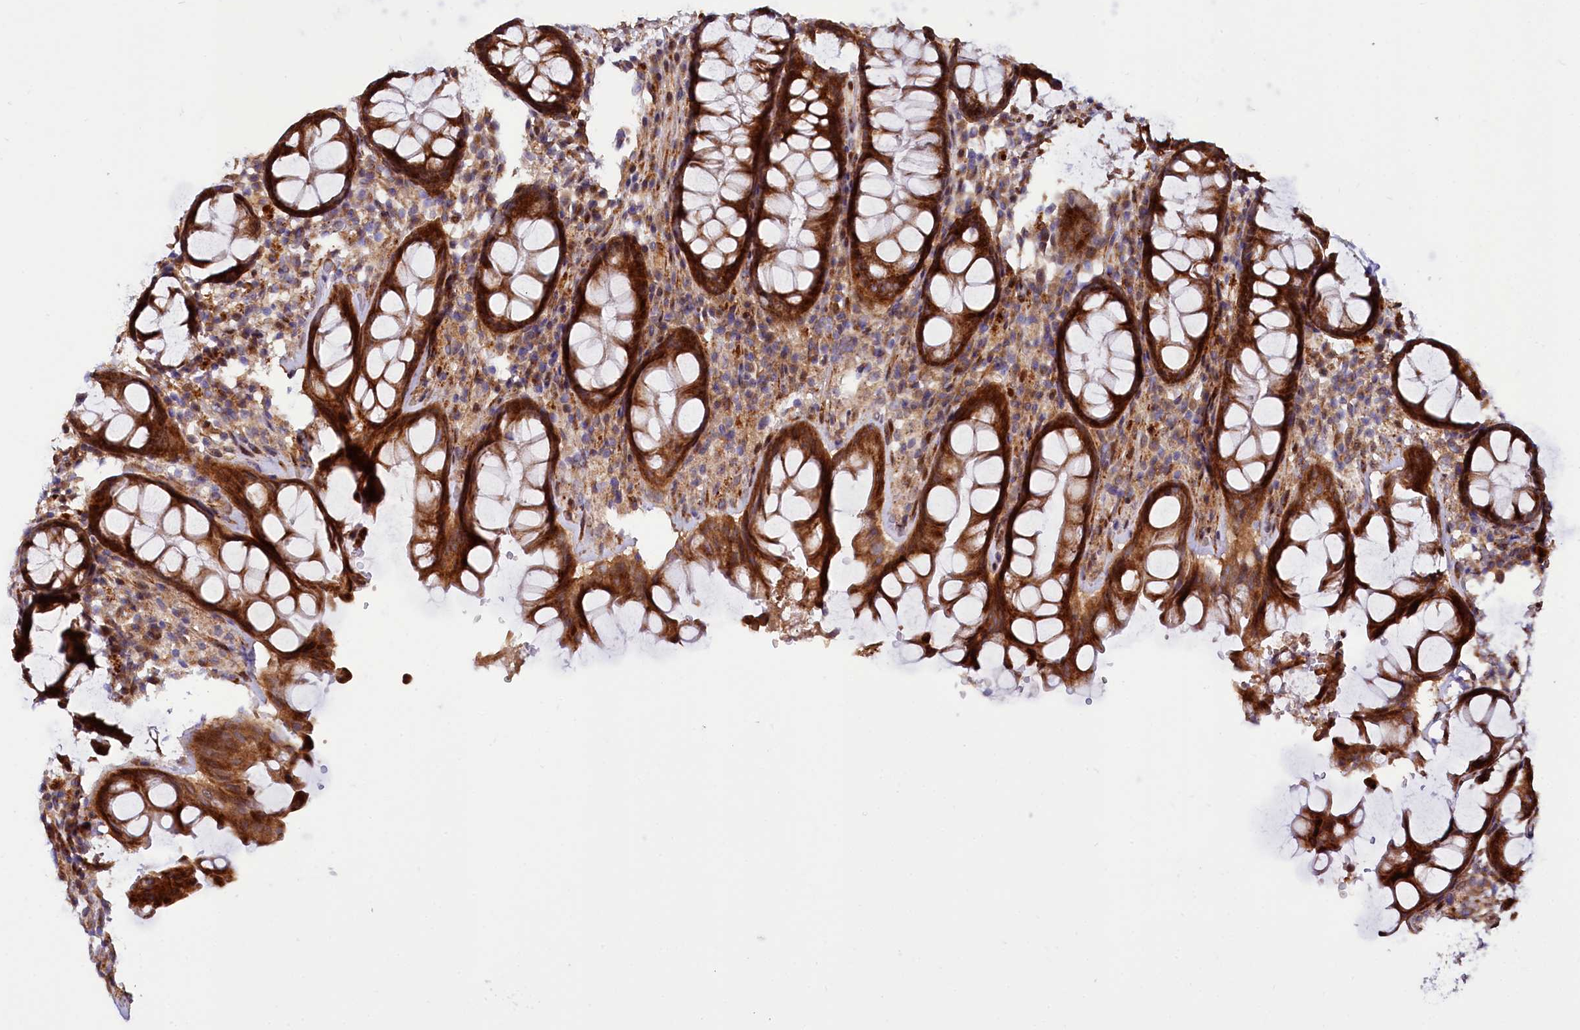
{"staining": {"intensity": "strong", "quantity": ">75%", "location": "cytoplasmic/membranous"}, "tissue": "rectum", "cell_type": "Glandular cells", "image_type": "normal", "snomed": [{"axis": "morphology", "description": "Normal tissue, NOS"}, {"axis": "topography", "description": "Rectum"}], "caption": "Approximately >75% of glandular cells in benign rectum display strong cytoplasmic/membranous protein positivity as visualized by brown immunohistochemical staining.", "gene": "PDZRN3", "patient": {"sex": "male", "age": 64}}